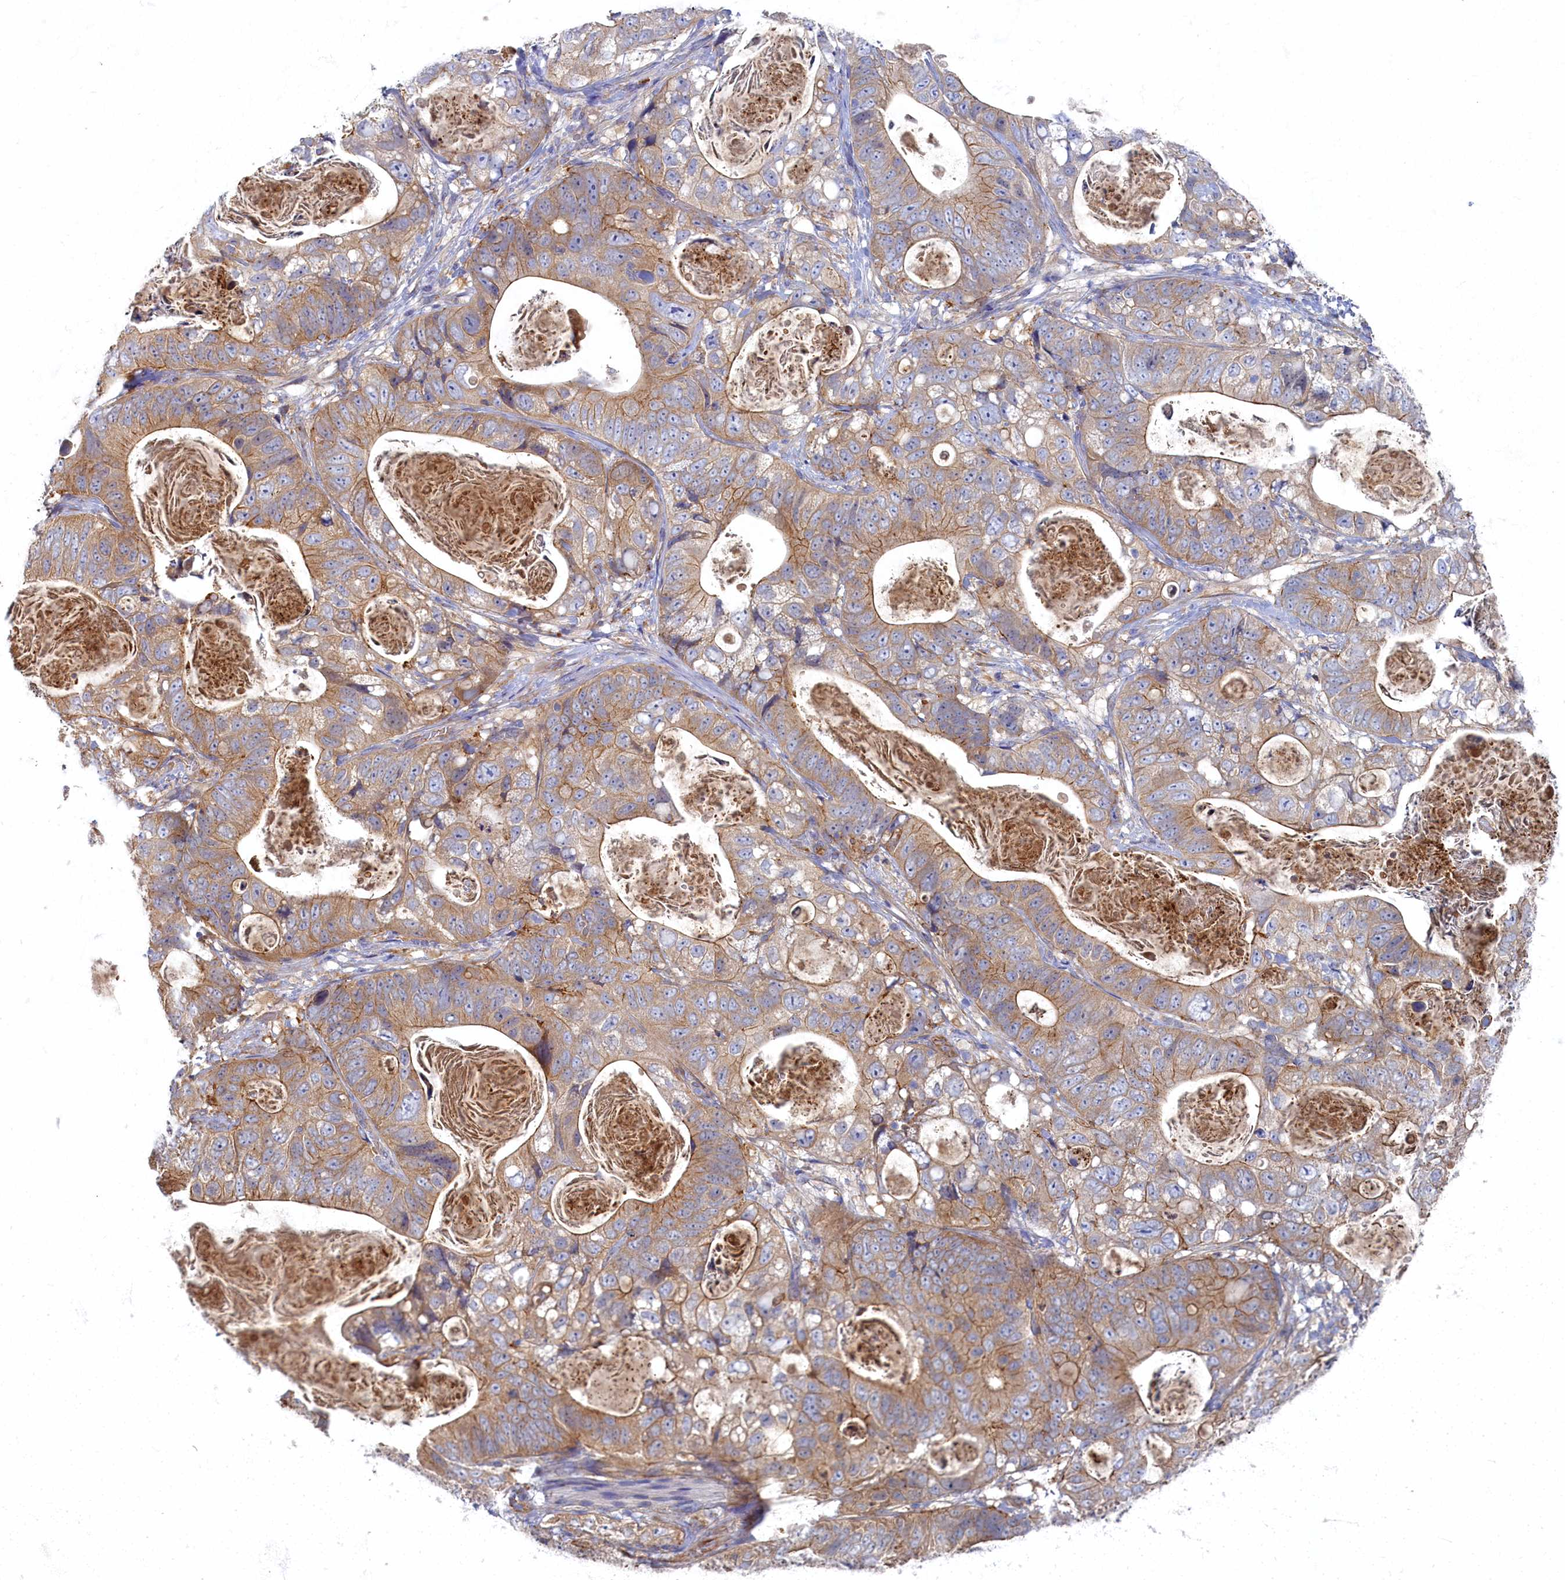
{"staining": {"intensity": "moderate", "quantity": ">75%", "location": "cytoplasmic/membranous"}, "tissue": "stomach cancer", "cell_type": "Tumor cells", "image_type": "cancer", "snomed": [{"axis": "morphology", "description": "Normal tissue, NOS"}, {"axis": "morphology", "description": "Adenocarcinoma, NOS"}, {"axis": "topography", "description": "Stomach"}], "caption": "Moderate cytoplasmic/membranous staining is identified in approximately >75% of tumor cells in stomach adenocarcinoma.", "gene": "PSMG2", "patient": {"sex": "female", "age": 89}}